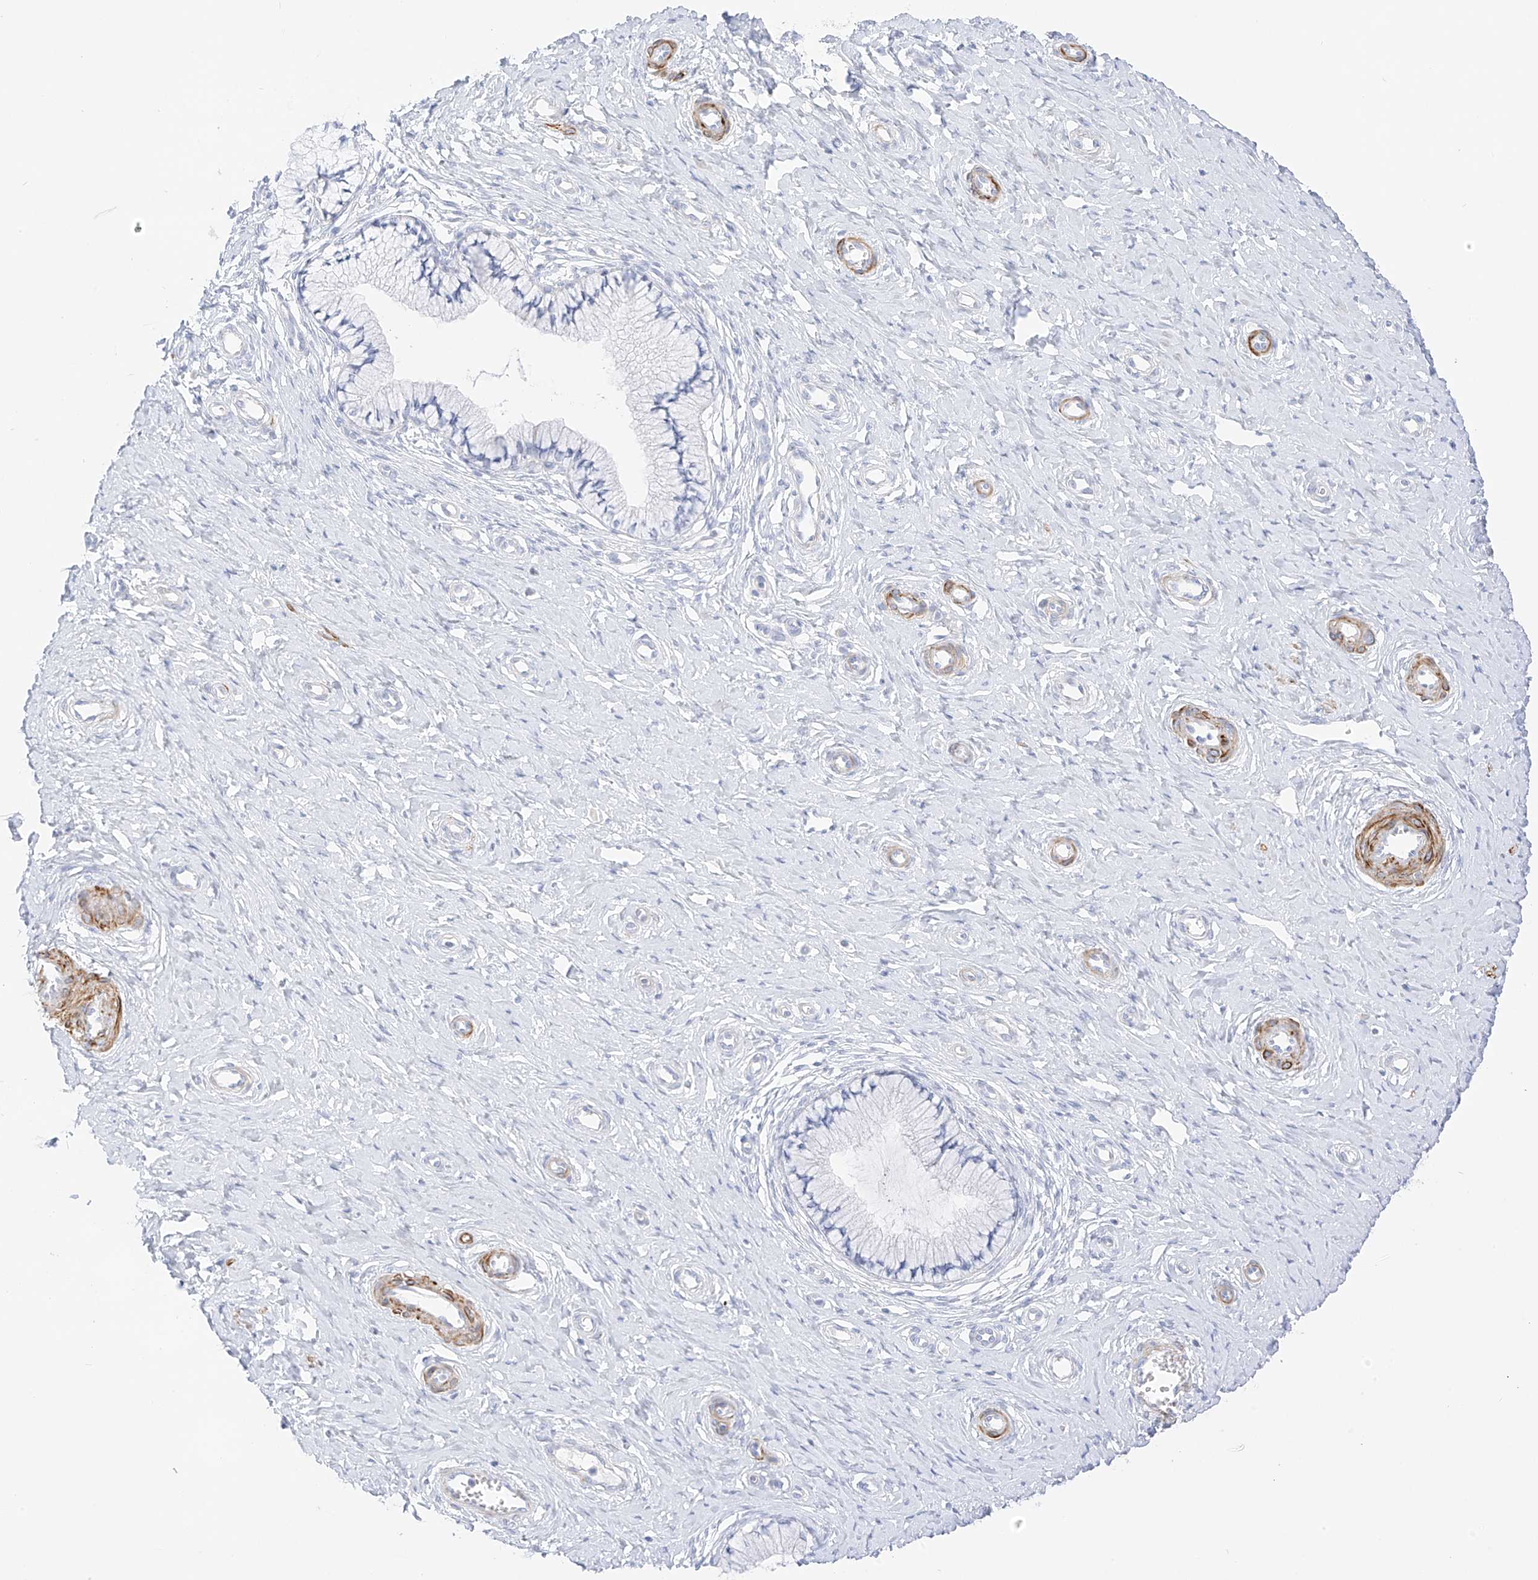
{"staining": {"intensity": "negative", "quantity": "none", "location": "none"}, "tissue": "cervix", "cell_type": "Glandular cells", "image_type": "normal", "snomed": [{"axis": "morphology", "description": "Normal tissue, NOS"}, {"axis": "topography", "description": "Cervix"}], "caption": "Immunohistochemistry of unremarkable cervix shows no positivity in glandular cells.", "gene": "ST3GAL5", "patient": {"sex": "female", "age": 36}}